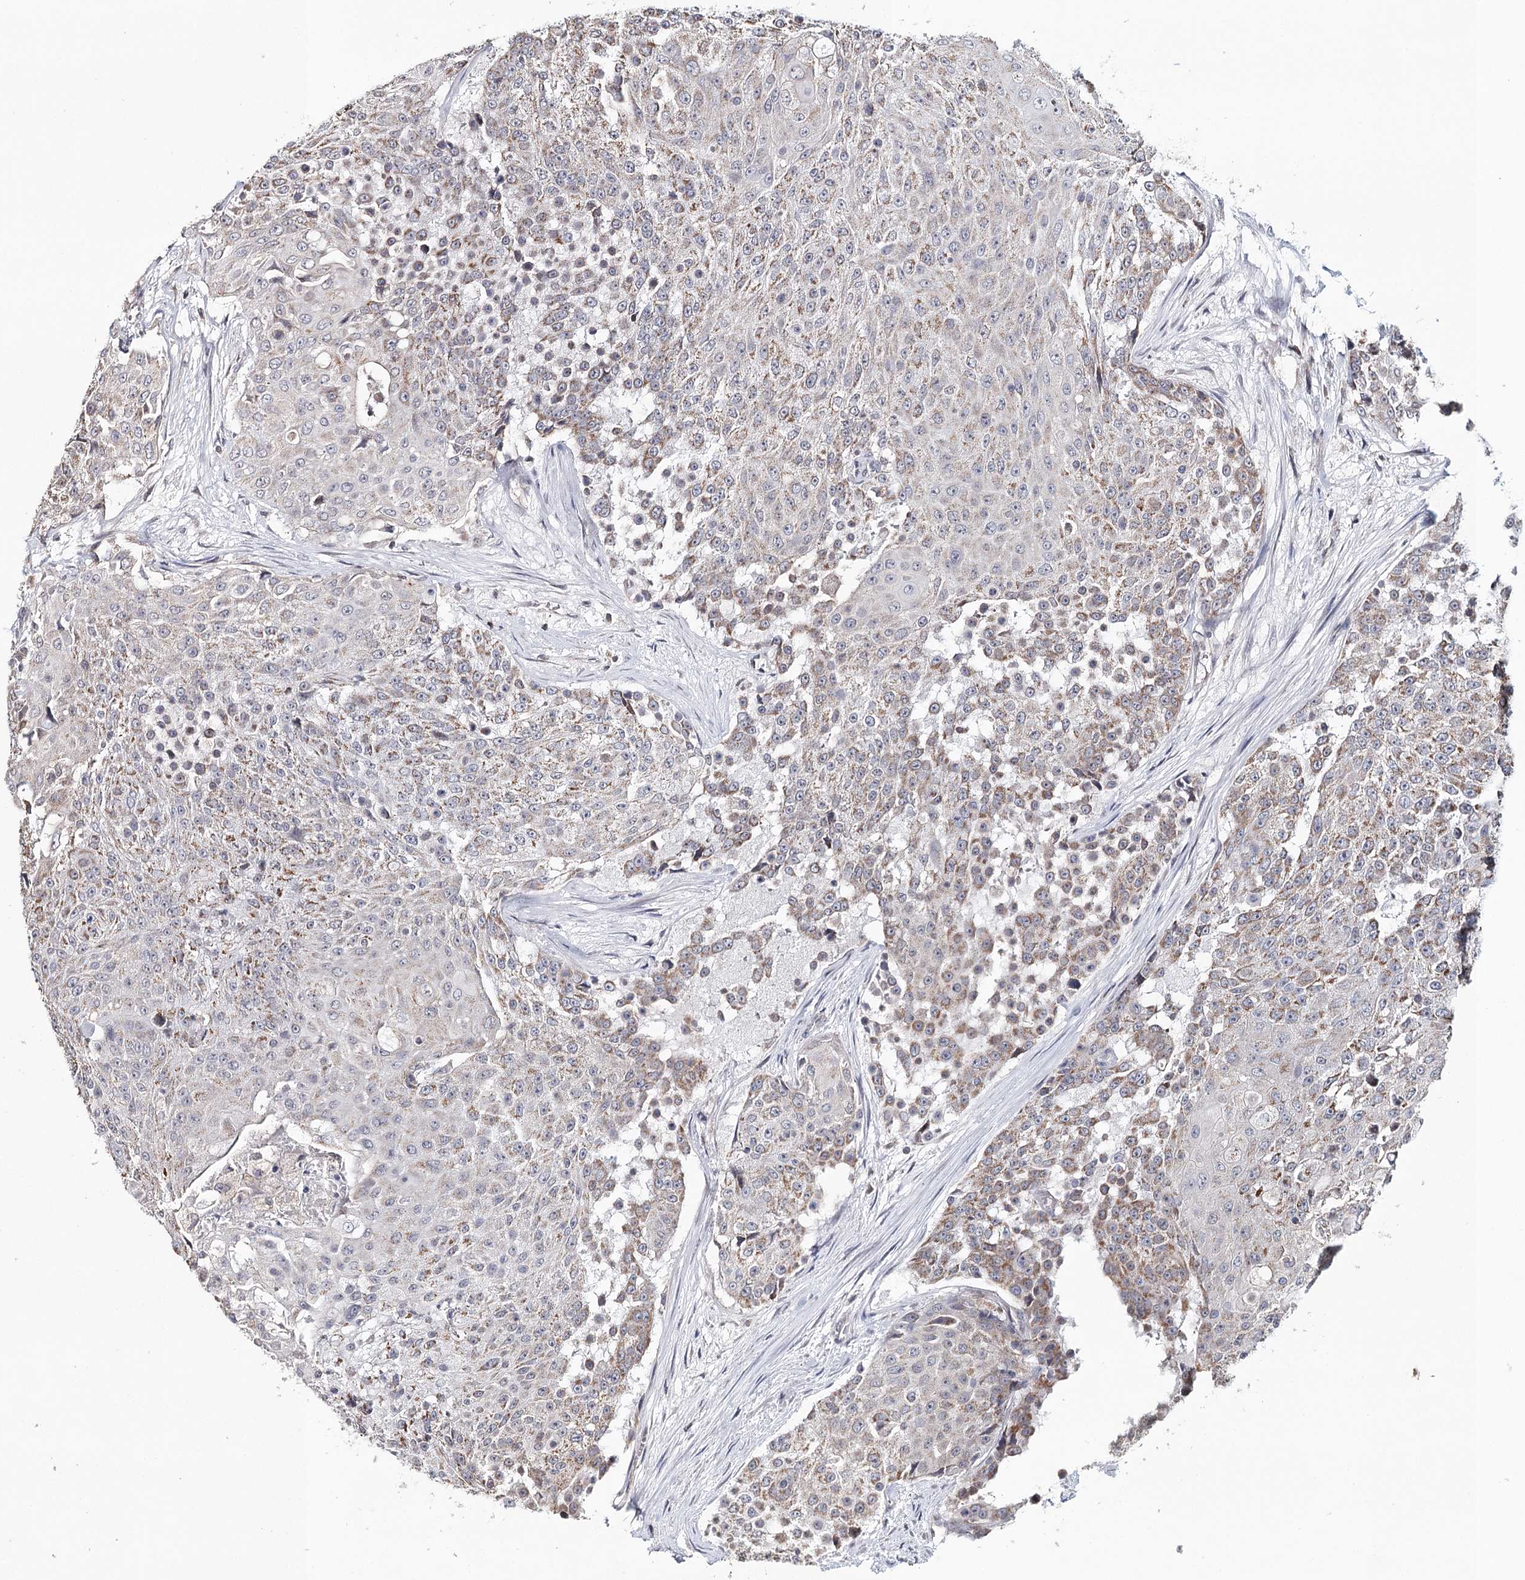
{"staining": {"intensity": "weak", "quantity": "25%-75%", "location": "cytoplasmic/membranous"}, "tissue": "urothelial cancer", "cell_type": "Tumor cells", "image_type": "cancer", "snomed": [{"axis": "morphology", "description": "Urothelial carcinoma, High grade"}, {"axis": "topography", "description": "Urinary bladder"}], "caption": "Immunohistochemistry (IHC) histopathology image of urothelial carcinoma (high-grade) stained for a protein (brown), which demonstrates low levels of weak cytoplasmic/membranous staining in about 25%-75% of tumor cells.", "gene": "ICOS", "patient": {"sex": "female", "age": 63}}